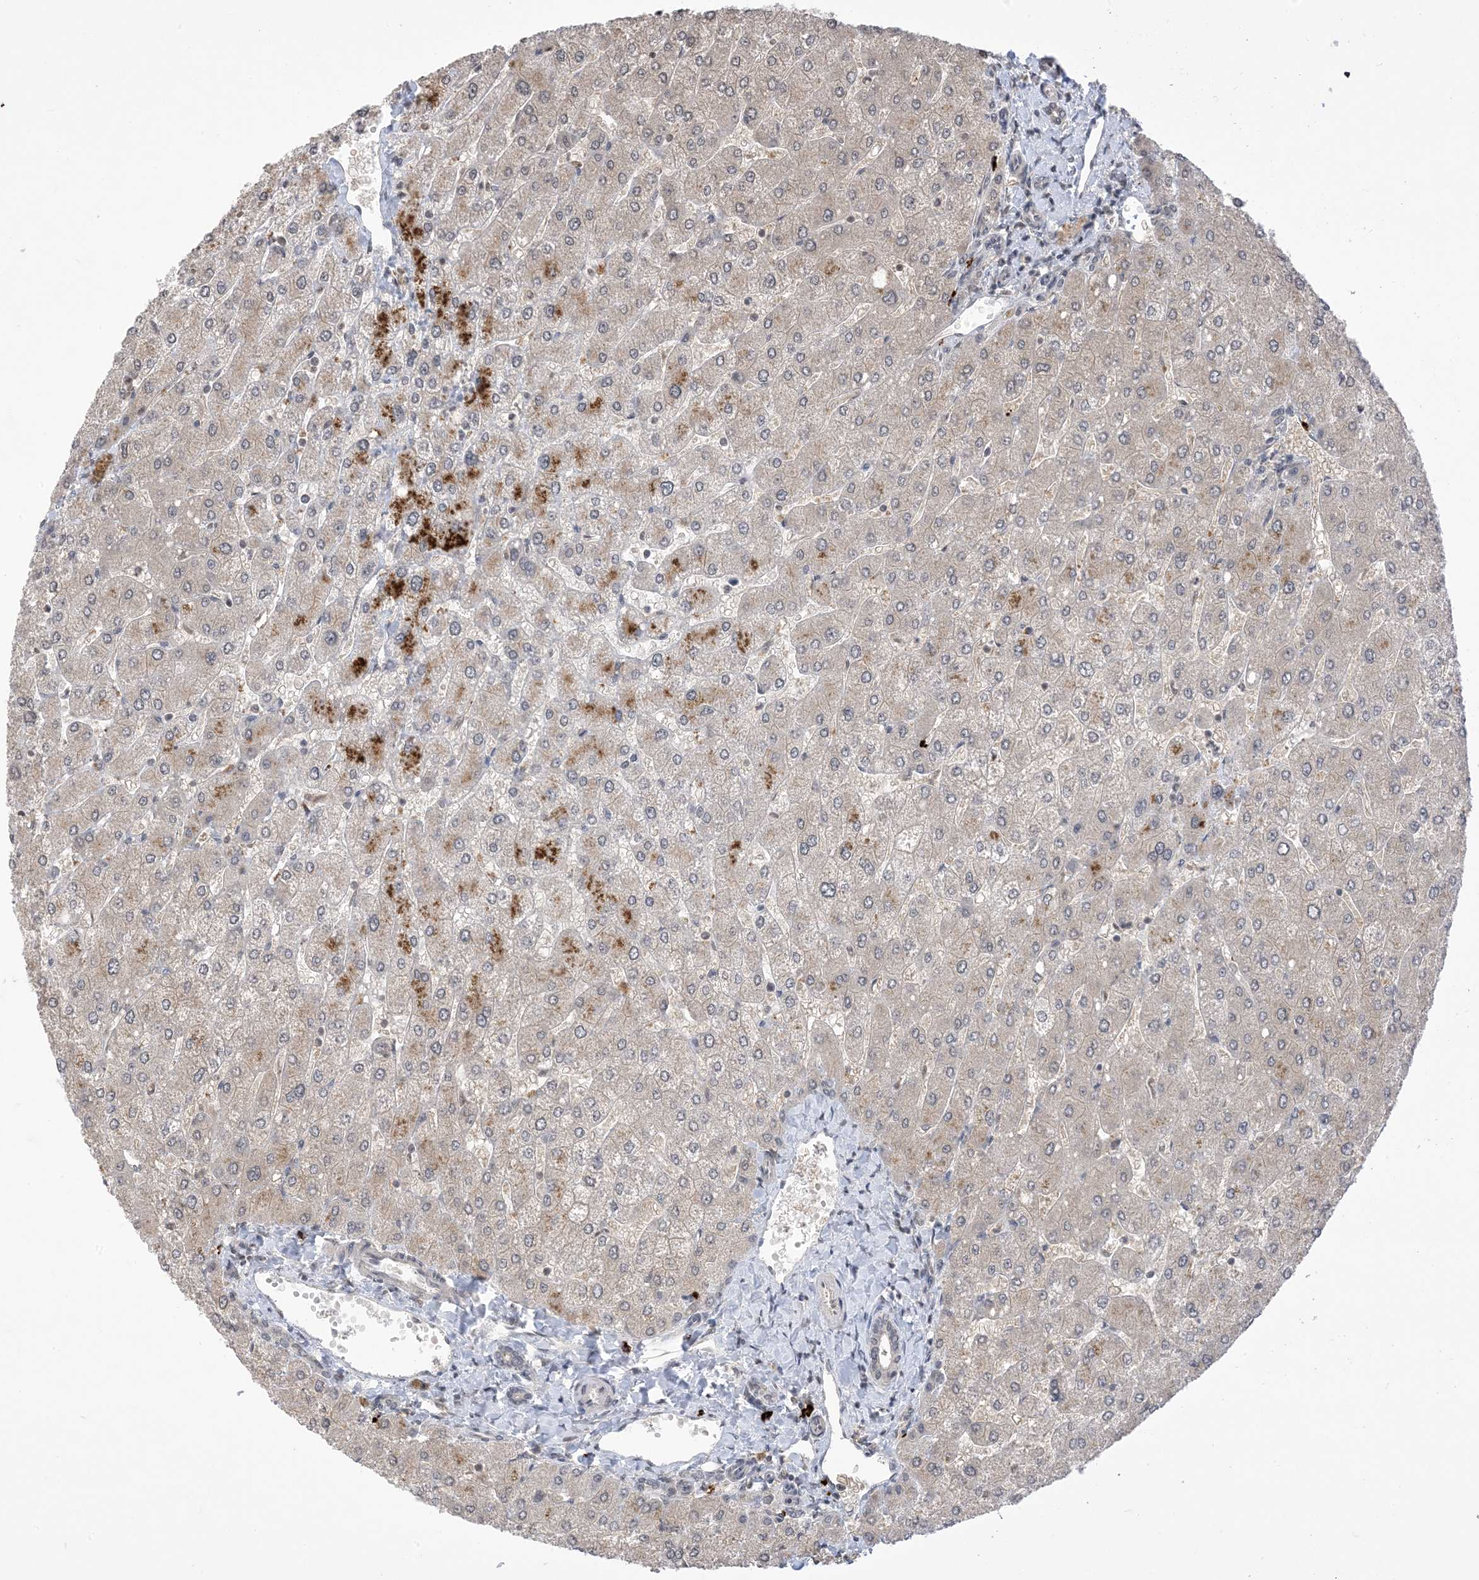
{"staining": {"intensity": "negative", "quantity": "none", "location": "none"}, "tissue": "liver", "cell_type": "Cholangiocytes", "image_type": "normal", "snomed": [{"axis": "morphology", "description": "Normal tissue, NOS"}, {"axis": "topography", "description": "Liver"}], "caption": "A photomicrograph of human liver is negative for staining in cholangiocytes. (DAB immunohistochemistry, high magnification).", "gene": "RANBP9", "patient": {"sex": "male", "age": 55}}